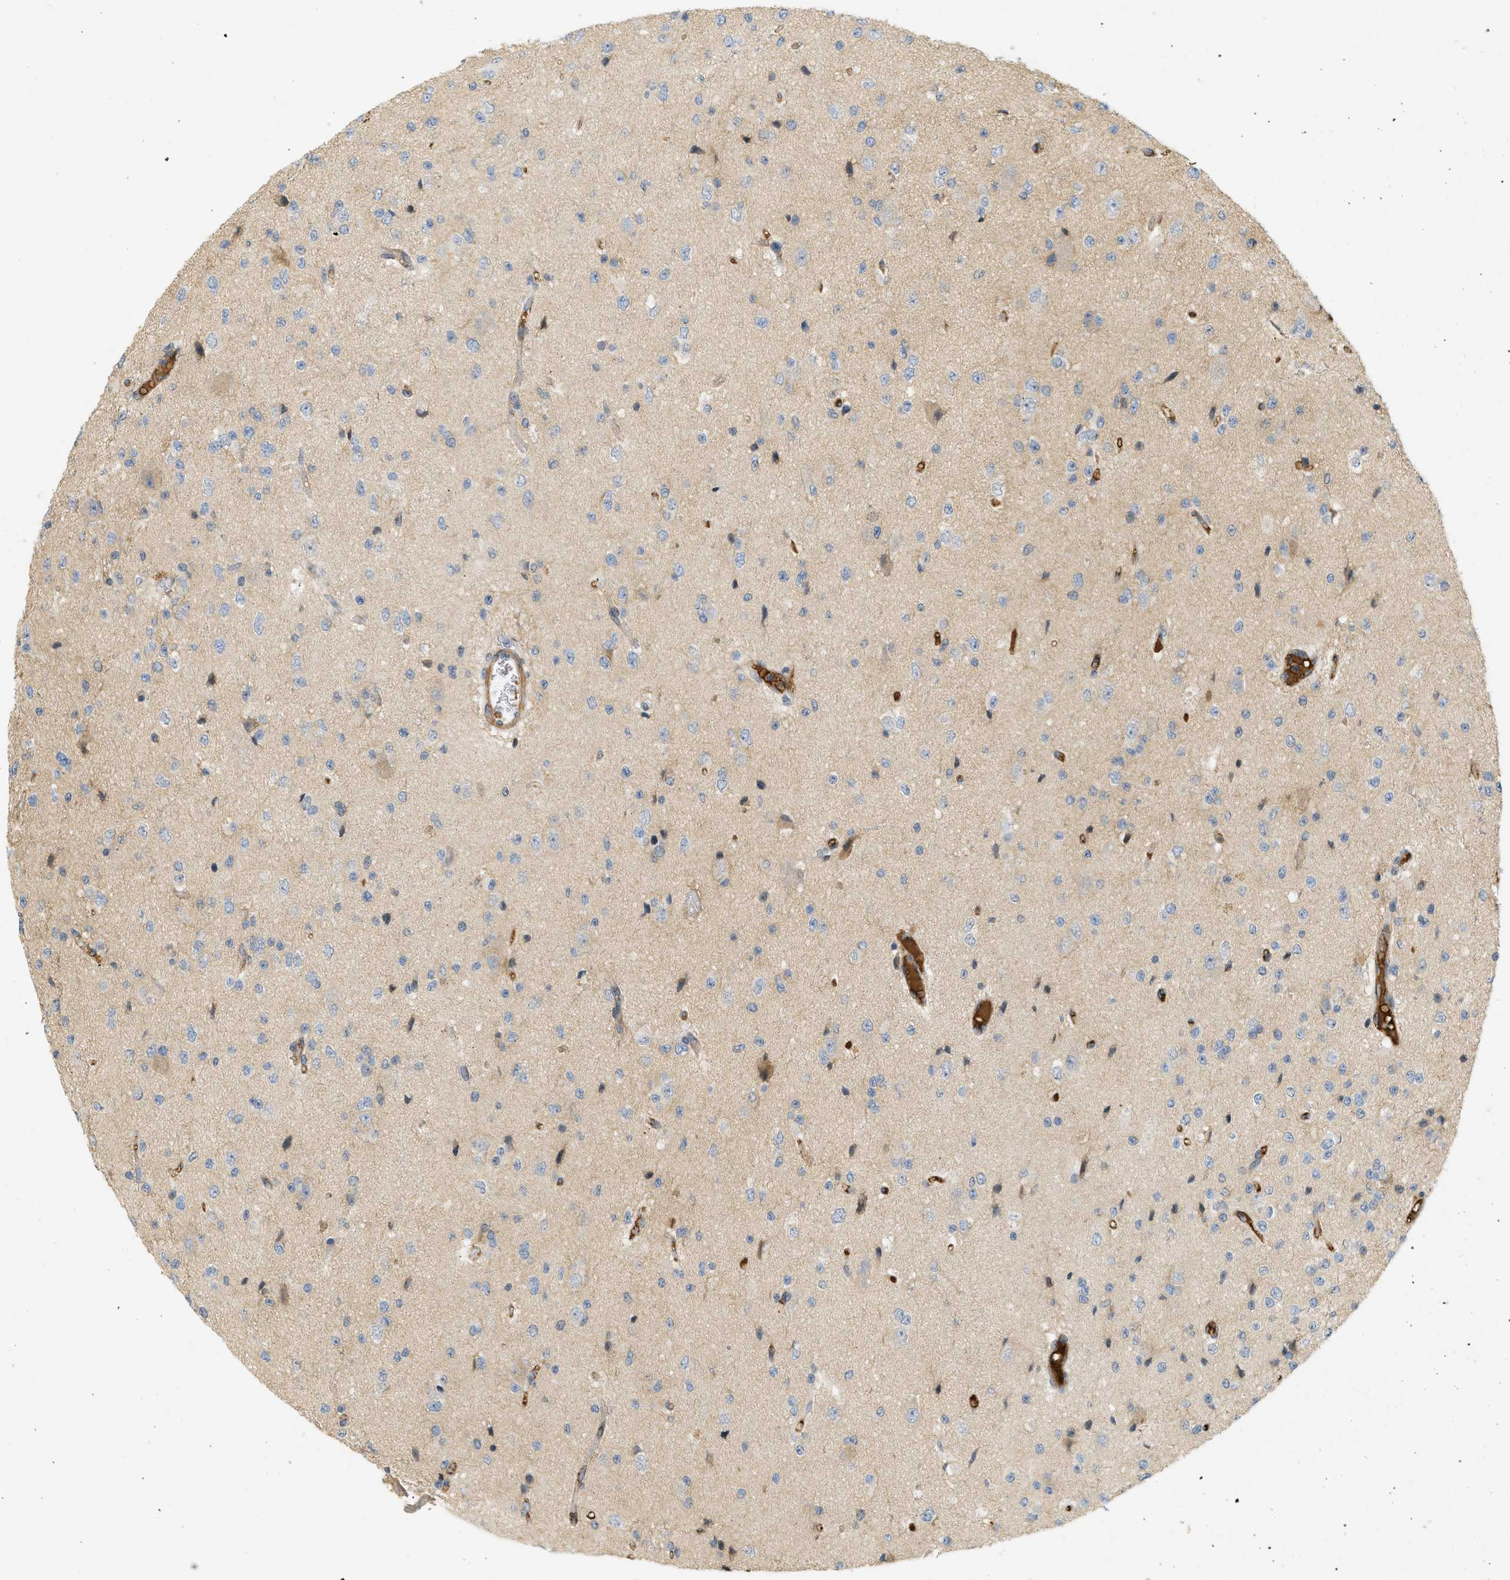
{"staining": {"intensity": "weak", "quantity": "<25%", "location": "cytoplasmic/membranous"}, "tissue": "glioma", "cell_type": "Tumor cells", "image_type": "cancer", "snomed": [{"axis": "morphology", "description": "Glioma, malignant, High grade"}, {"axis": "topography", "description": "pancreas cauda"}], "caption": "This is an immunohistochemistry histopathology image of human malignant glioma (high-grade). There is no expression in tumor cells.", "gene": "F8", "patient": {"sex": "male", "age": 60}}